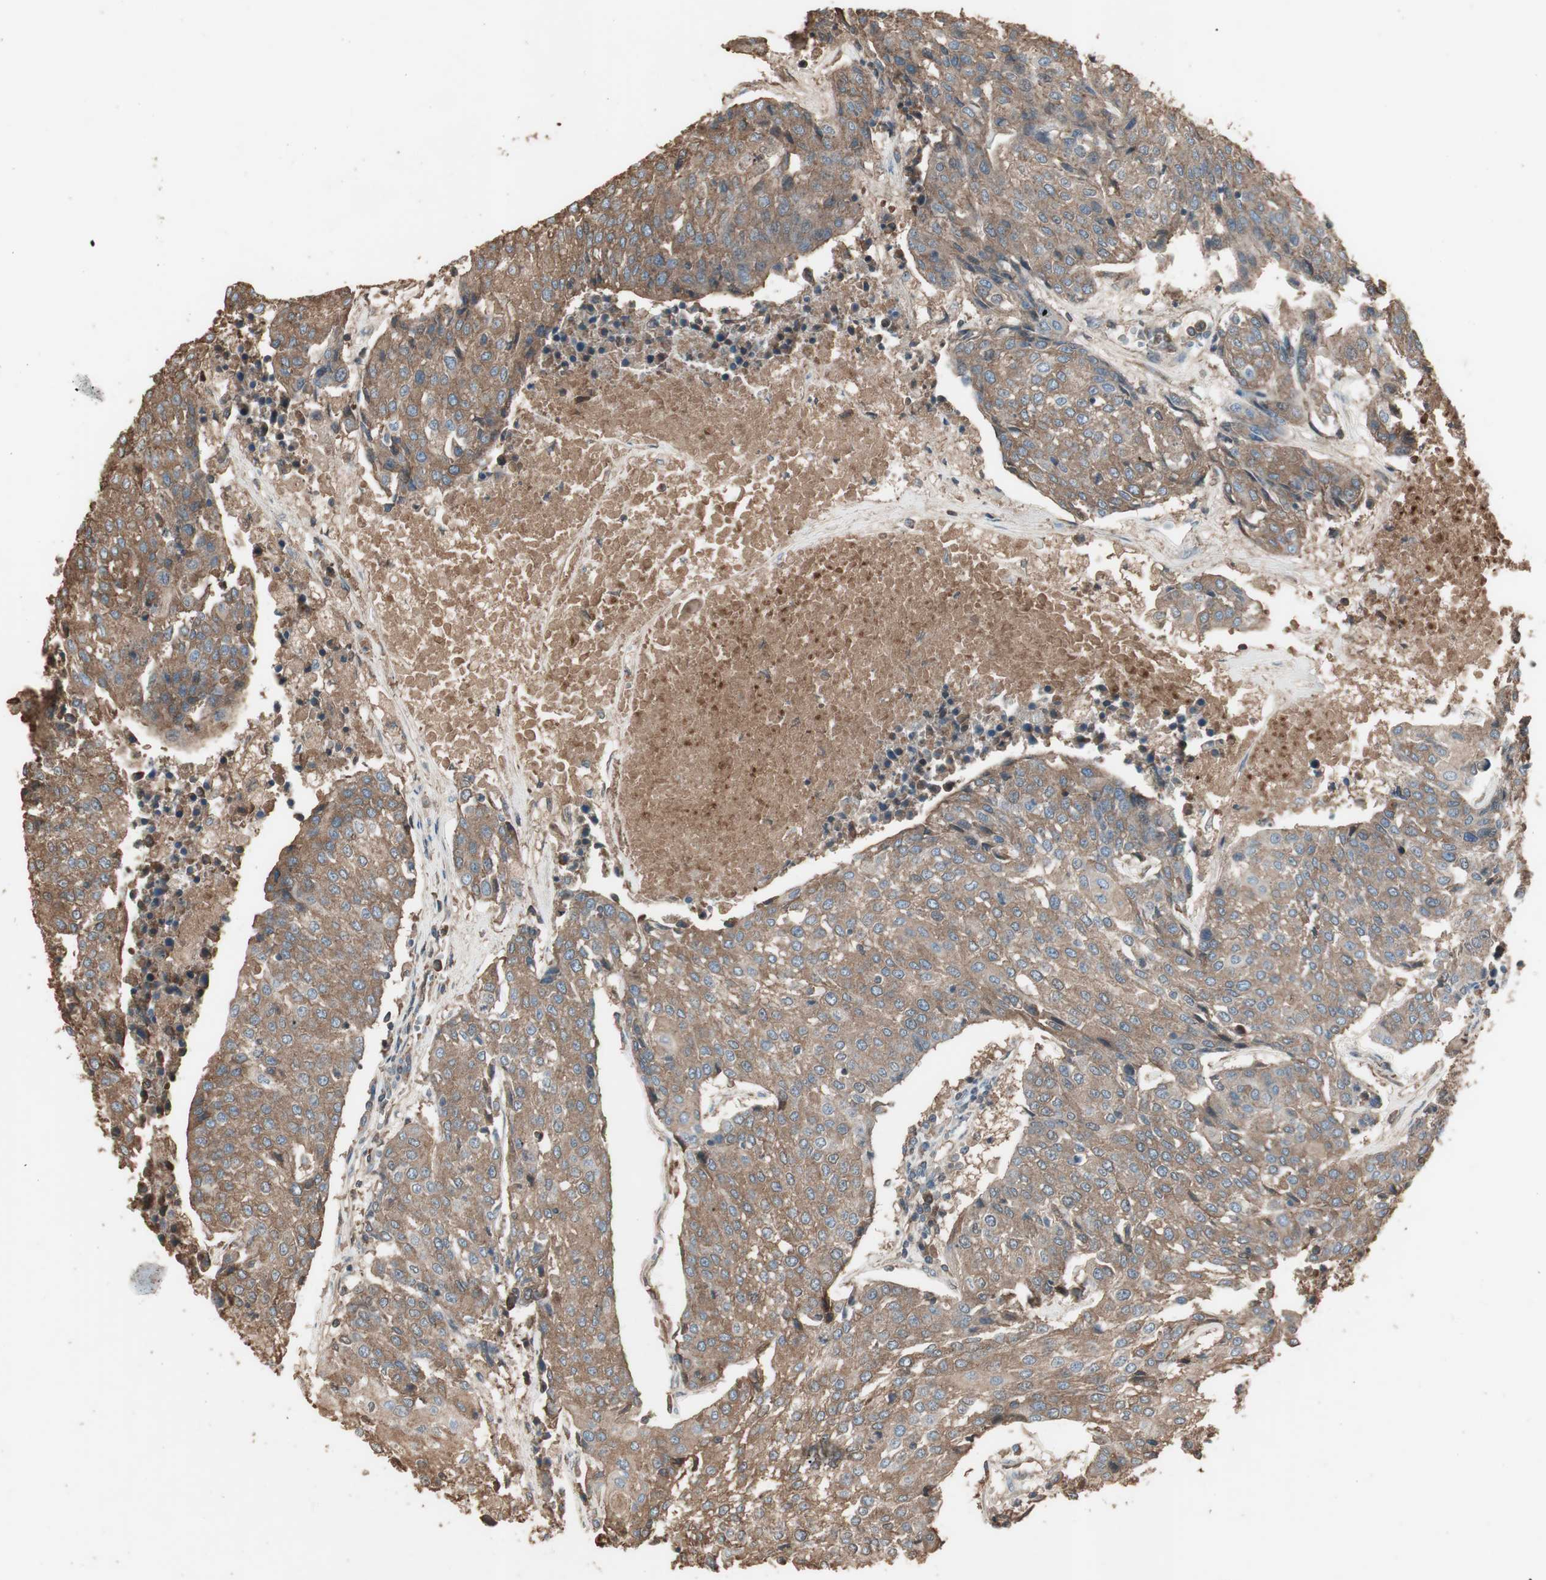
{"staining": {"intensity": "moderate", "quantity": ">75%", "location": "cytoplasmic/membranous"}, "tissue": "urothelial cancer", "cell_type": "Tumor cells", "image_type": "cancer", "snomed": [{"axis": "morphology", "description": "Urothelial carcinoma, High grade"}, {"axis": "topography", "description": "Urinary bladder"}], "caption": "The immunohistochemical stain highlights moderate cytoplasmic/membranous staining in tumor cells of urothelial carcinoma (high-grade) tissue. (Brightfield microscopy of DAB IHC at high magnification).", "gene": "MMP14", "patient": {"sex": "female", "age": 85}}